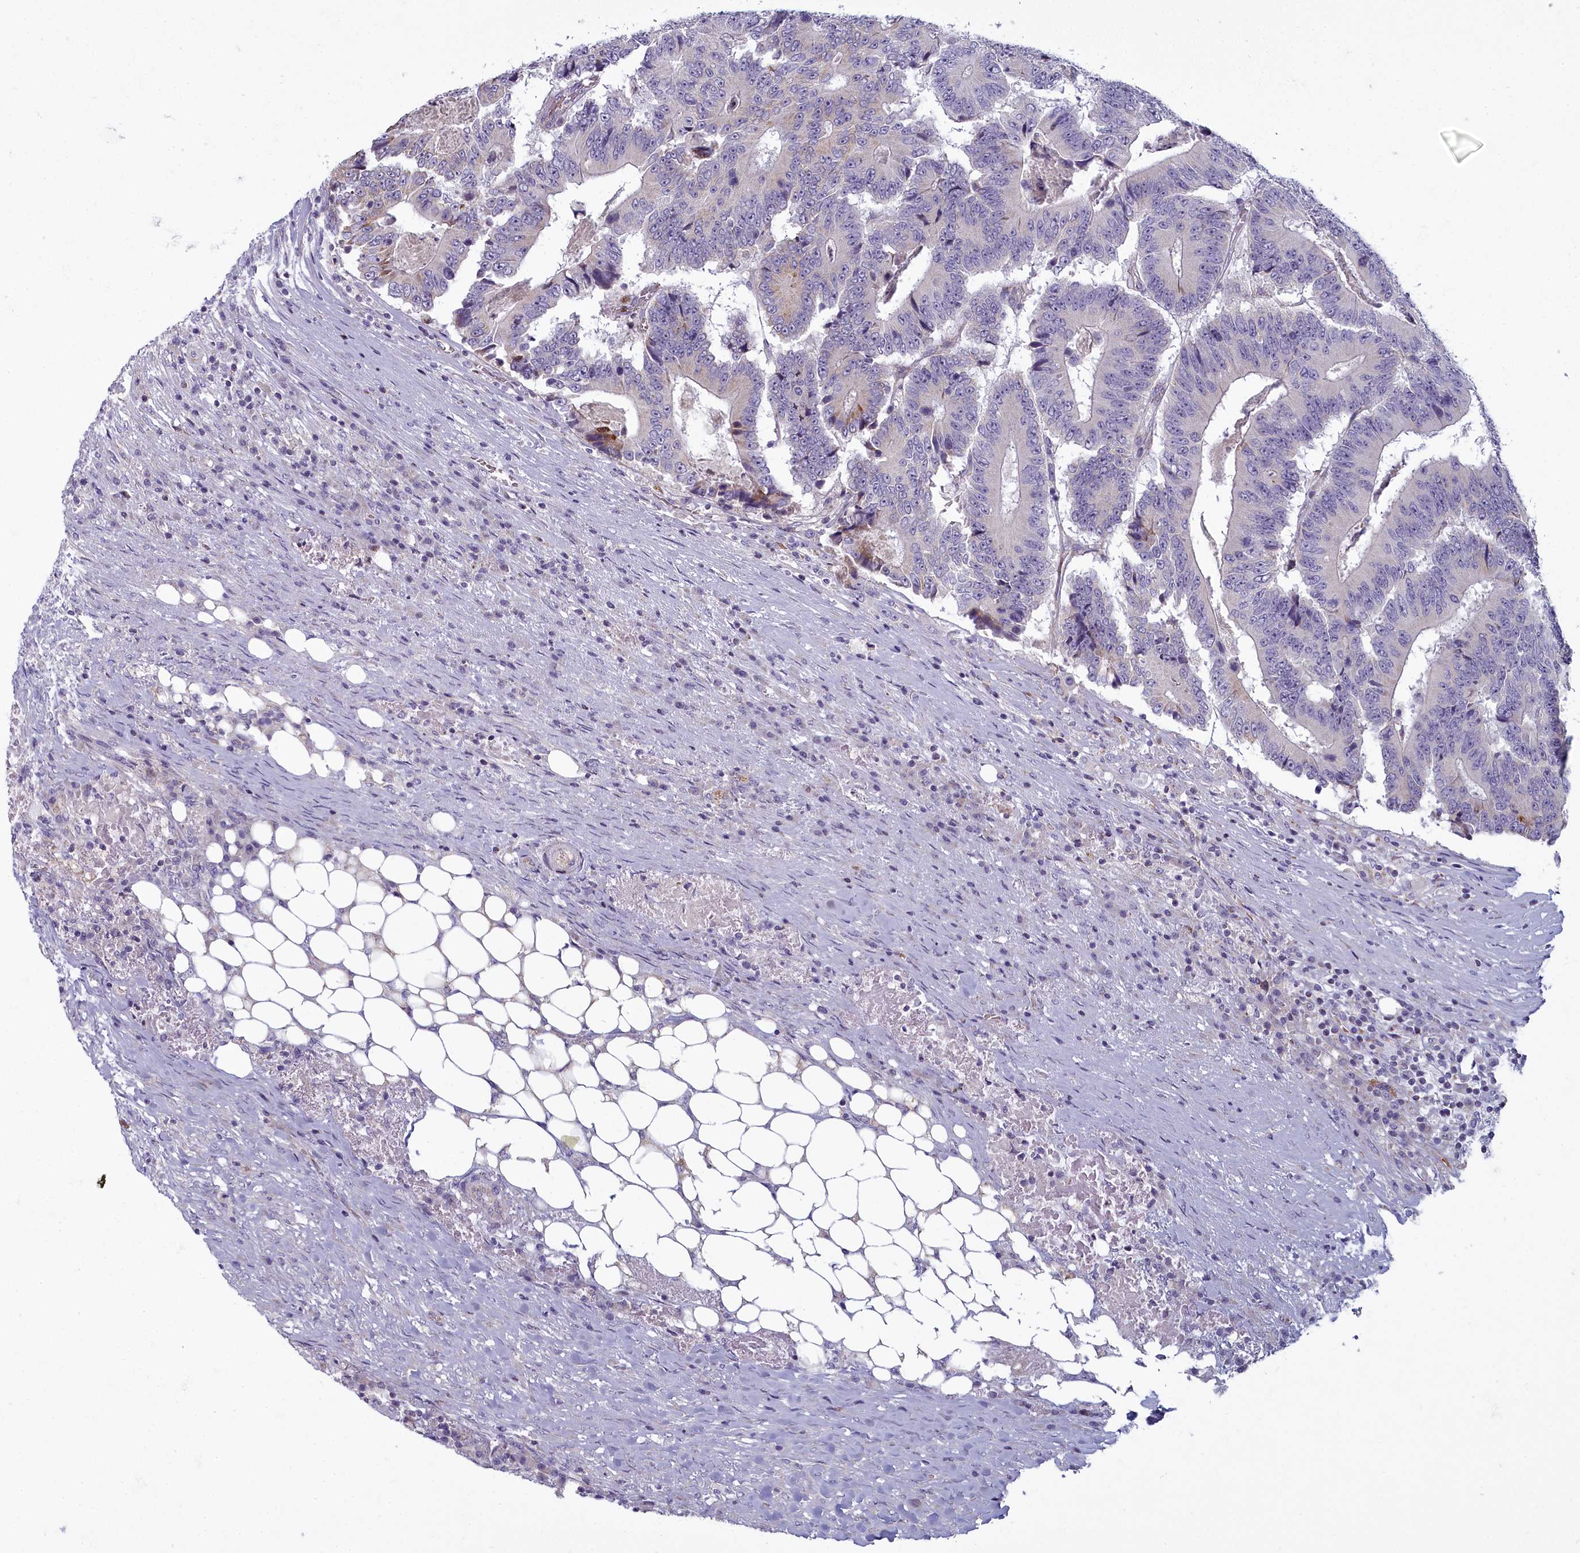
{"staining": {"intensity": "moderate", "quantity": "<25%", "location": "cytoplasmic/membranous"}, "tissue": "colorectal cancer", "cell_type": "Tumor cells", "image_type": "cancer", "snomed": [{"axis": "morphology", "description": "Adenocarcinoma, NOS"}, {"axis": "topography", "description": "Colon"}], "caption": "Immunohistochemistry (DAB (3,3'-diaminobenzidine)) staining of colorectal cancer (adenocarcinoma) demonstrates moderate cytoplasmic/membranous protein staining in approximately <25% of tumor cells.", "gene": "ARL15", "patient": {"sex": "male", "age": 83}}